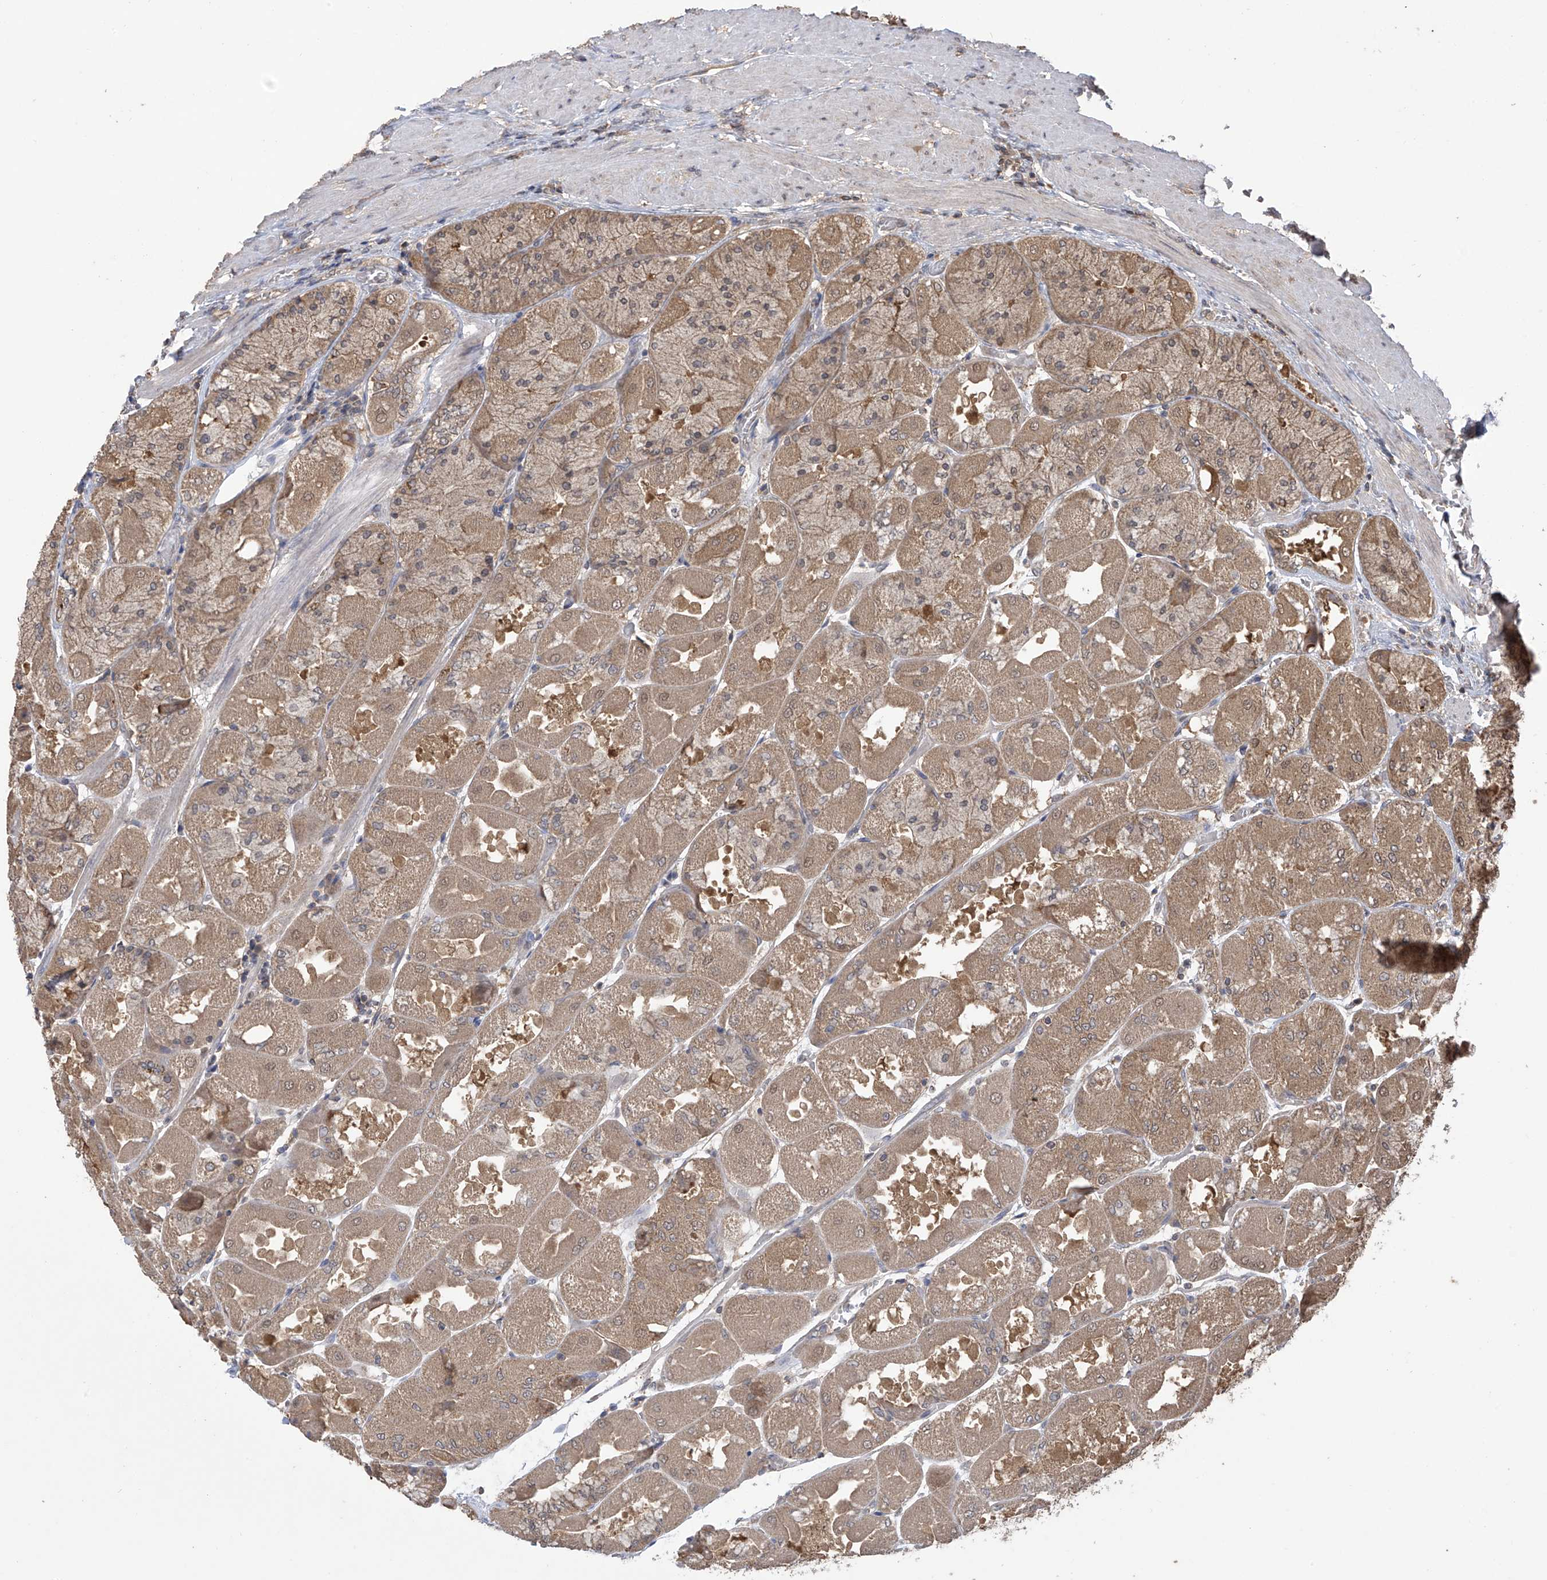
{"staining": {"intensity": "moderate", "quantity": ">75%", "location": "cytoplasmic/membranous"}, "tissue": "stomach", "cell_type": "Glandular cells", "image_type": "normal", "snomed": [{"axis": "morphology", "description": "Normal tissue, NOS"}, {"axis": "topography", "description": "Stomach"}], "caption": "Immunohistochemical staining of benign human stomach shows >75% levels of moderate cytoplasmic/membranous protein positivity in about >75% of glandular cells. (IHC, brightfield microscopy, high magnification).", "gene": "PNPT1", "patient": {"sex": "female", "age": 61}}